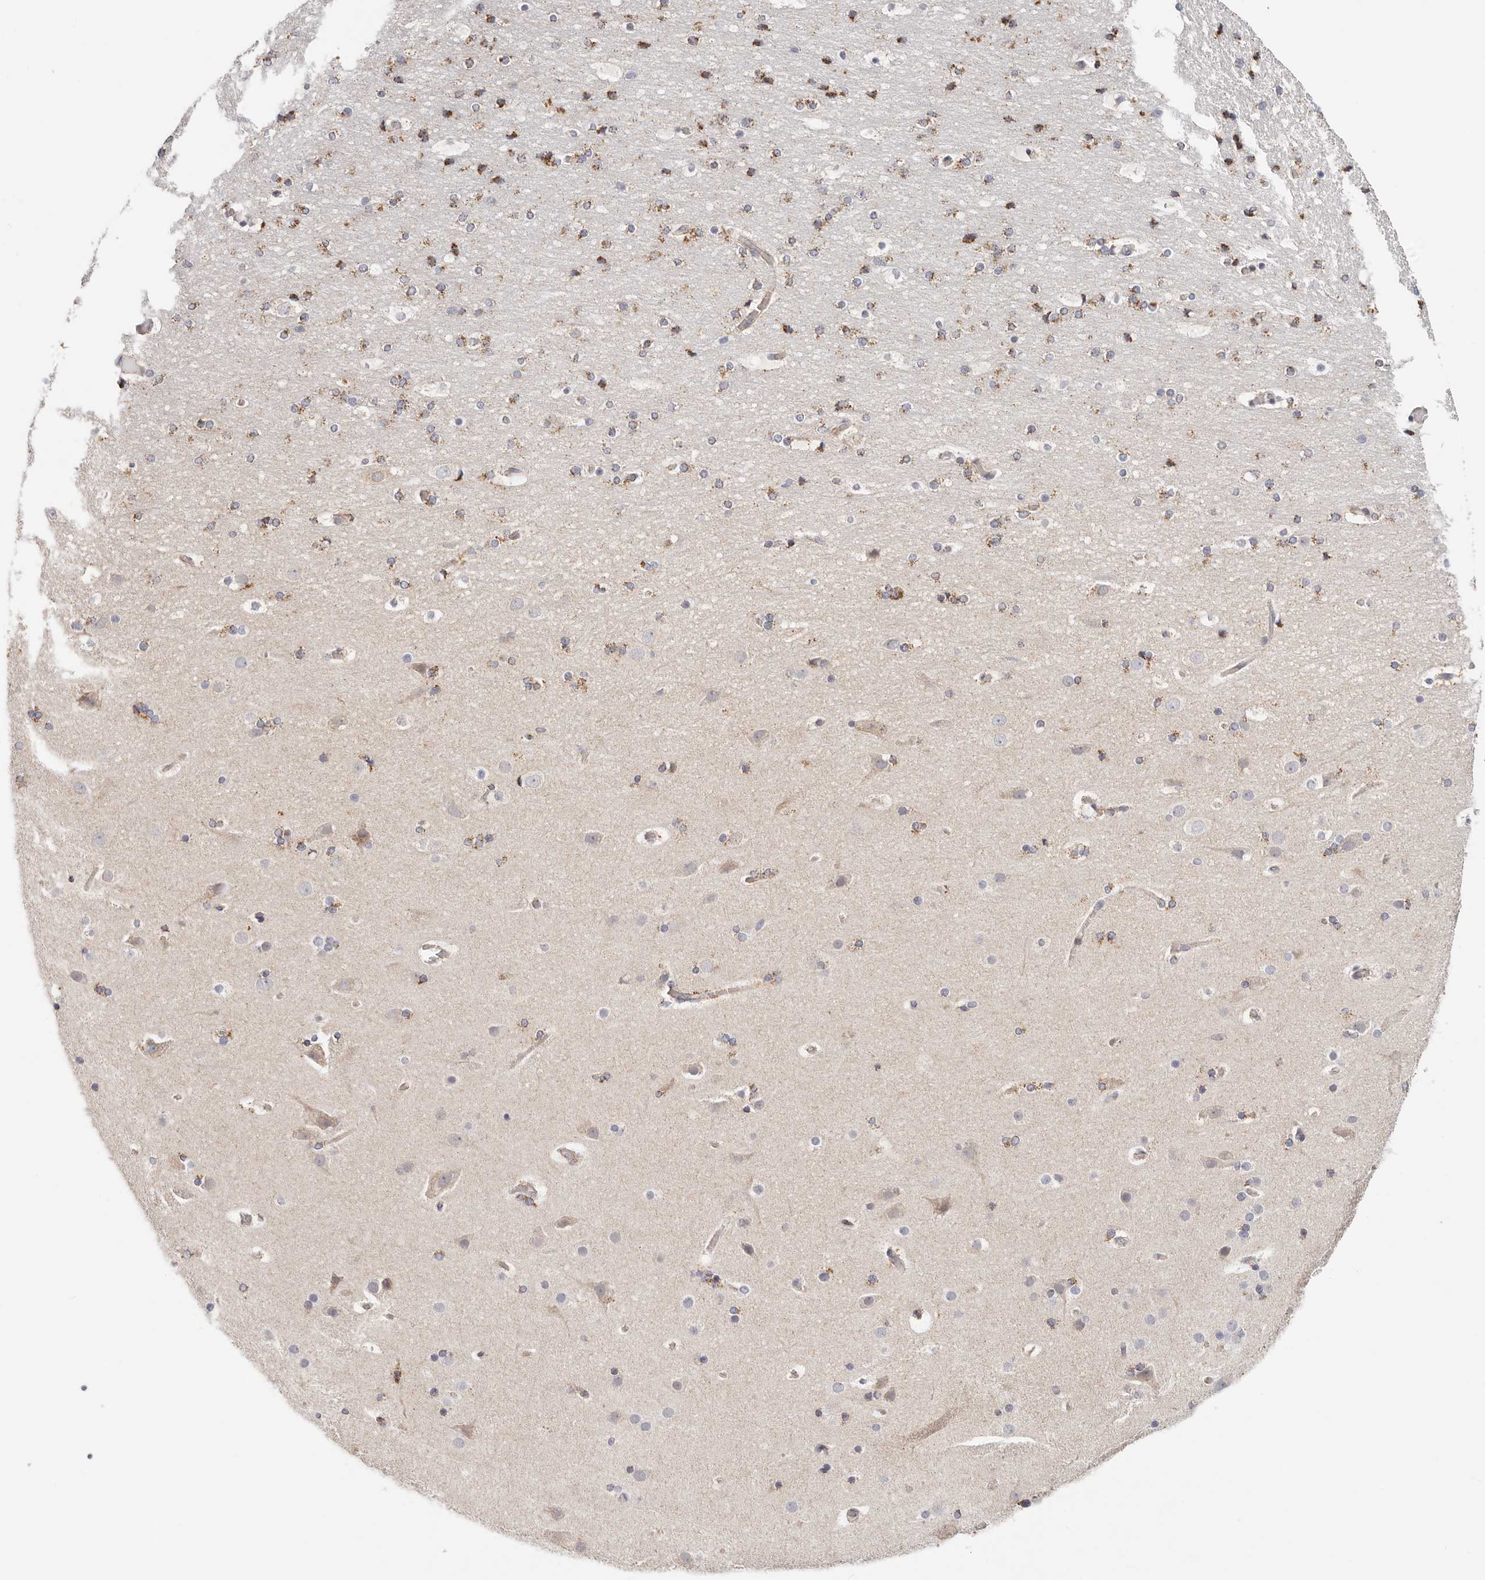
{"staining": {"intensity": "weak", "quantity": "<25%", "location": "cytoplasmic/membranous"}, "tissue": "cerebral cortex", "cell_type": "Endothelial cells", "image_type": "normal", "snomed": [{"axis": "morphology", "description": "Normal tissue, NOS"}, {"axis": "topography", "description": "Cerebral cortex"}], "caption": "Cerebral cortex was stained to show a protein in brown. There is no significant staining in endothelial cells. (Brightfield microscopy of DAB (3,3'-diaminobenzidine) IHC at high magnification).", "gene": "AFDN", "patient": {"sex": "male", "age": 57}}